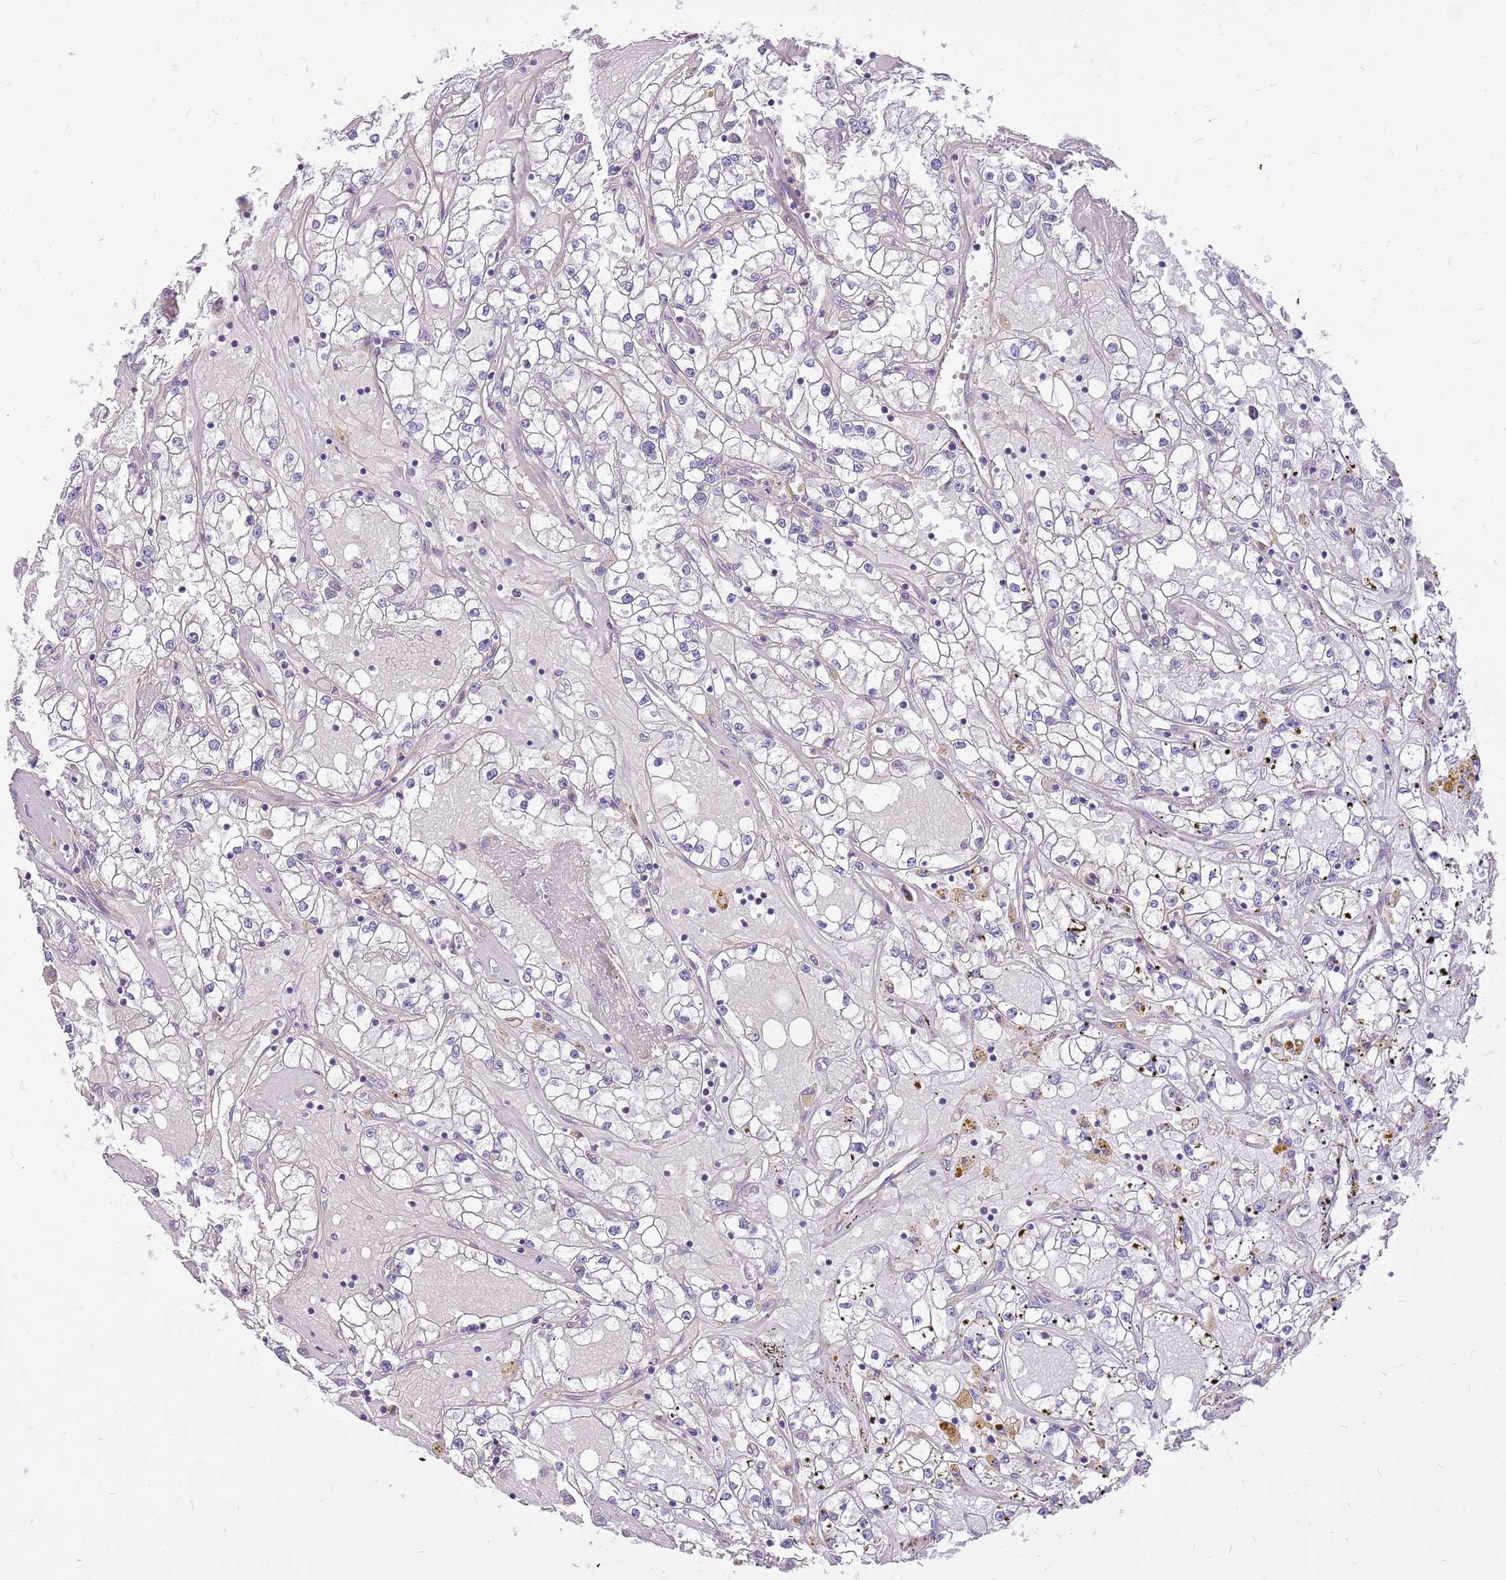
{"staining": {"intensity": "negative", "quantity": "none", "location": "none"}, "tissue": "renal cancer", "cell_type": "Tumor cells", "image_type": "cancer", "snomed": [{"axis": "morphology", "description": "Adenocarcinoma, NOS"}, {"axis": "topography", "description": "Kidney"}], "caption": "The histopathology image displays no staining of tumor cells in renal cancer (adenocarcinoma).", "gene": "WASHC4", "patient": {"sex": "male", "age": 56}}